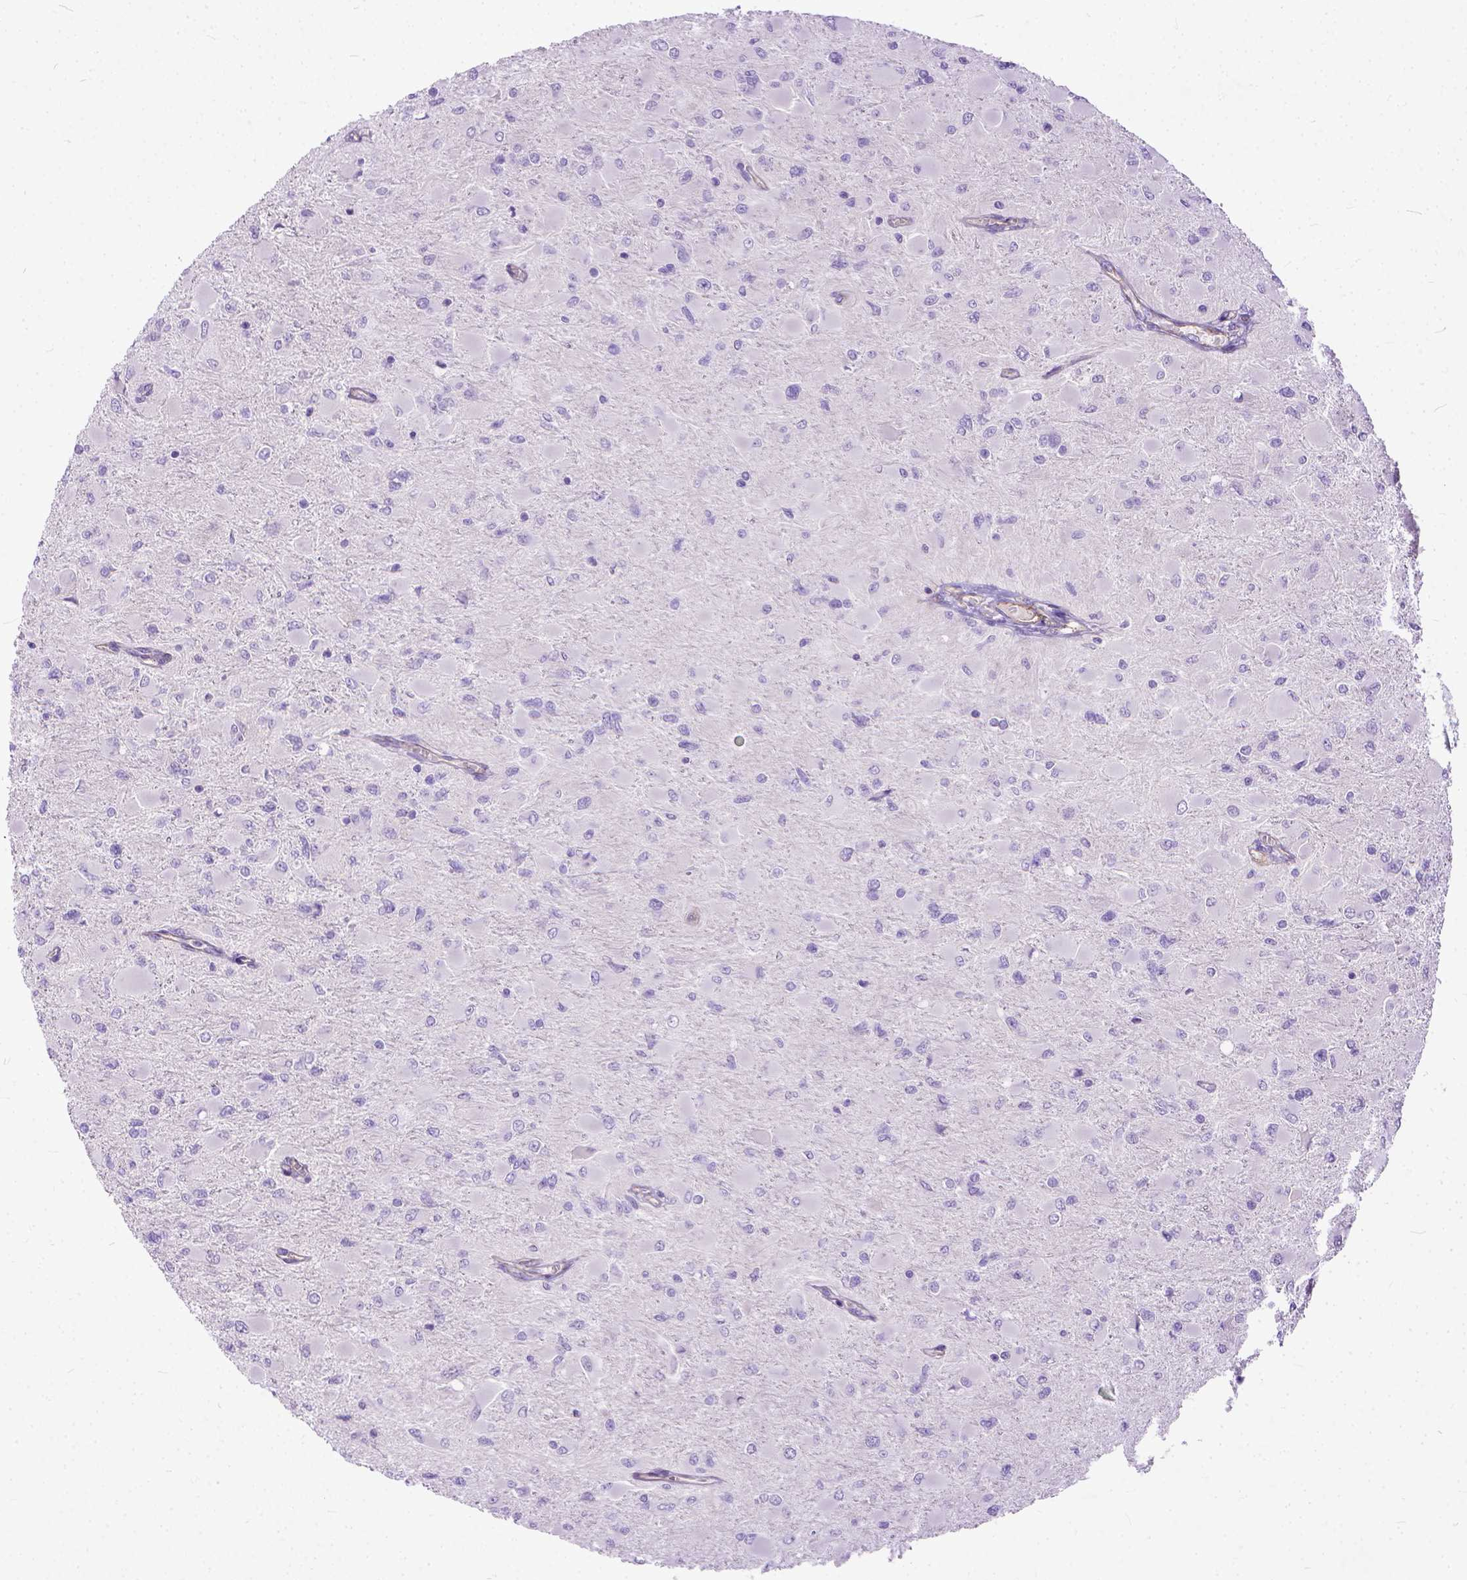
{"staining": {"intensity": "negative", "quantity": "none", "location": "none"}, "tissue": "glioma", "cell_type": "Tumor cells", "image_type": "cancer", "snomed": [{"axis": "morphology", "description": "Glioma, malignant, High grade"}, {"axis": "topography", "description": "Cerebral cortex"}], "caption": "Immunohistochemical staining of human high-grade glioma (malignant) exhibits no significant expression in tumor cells.", "gene": "ADGRF1", "patient": {"sex": "female", "age": 36}}